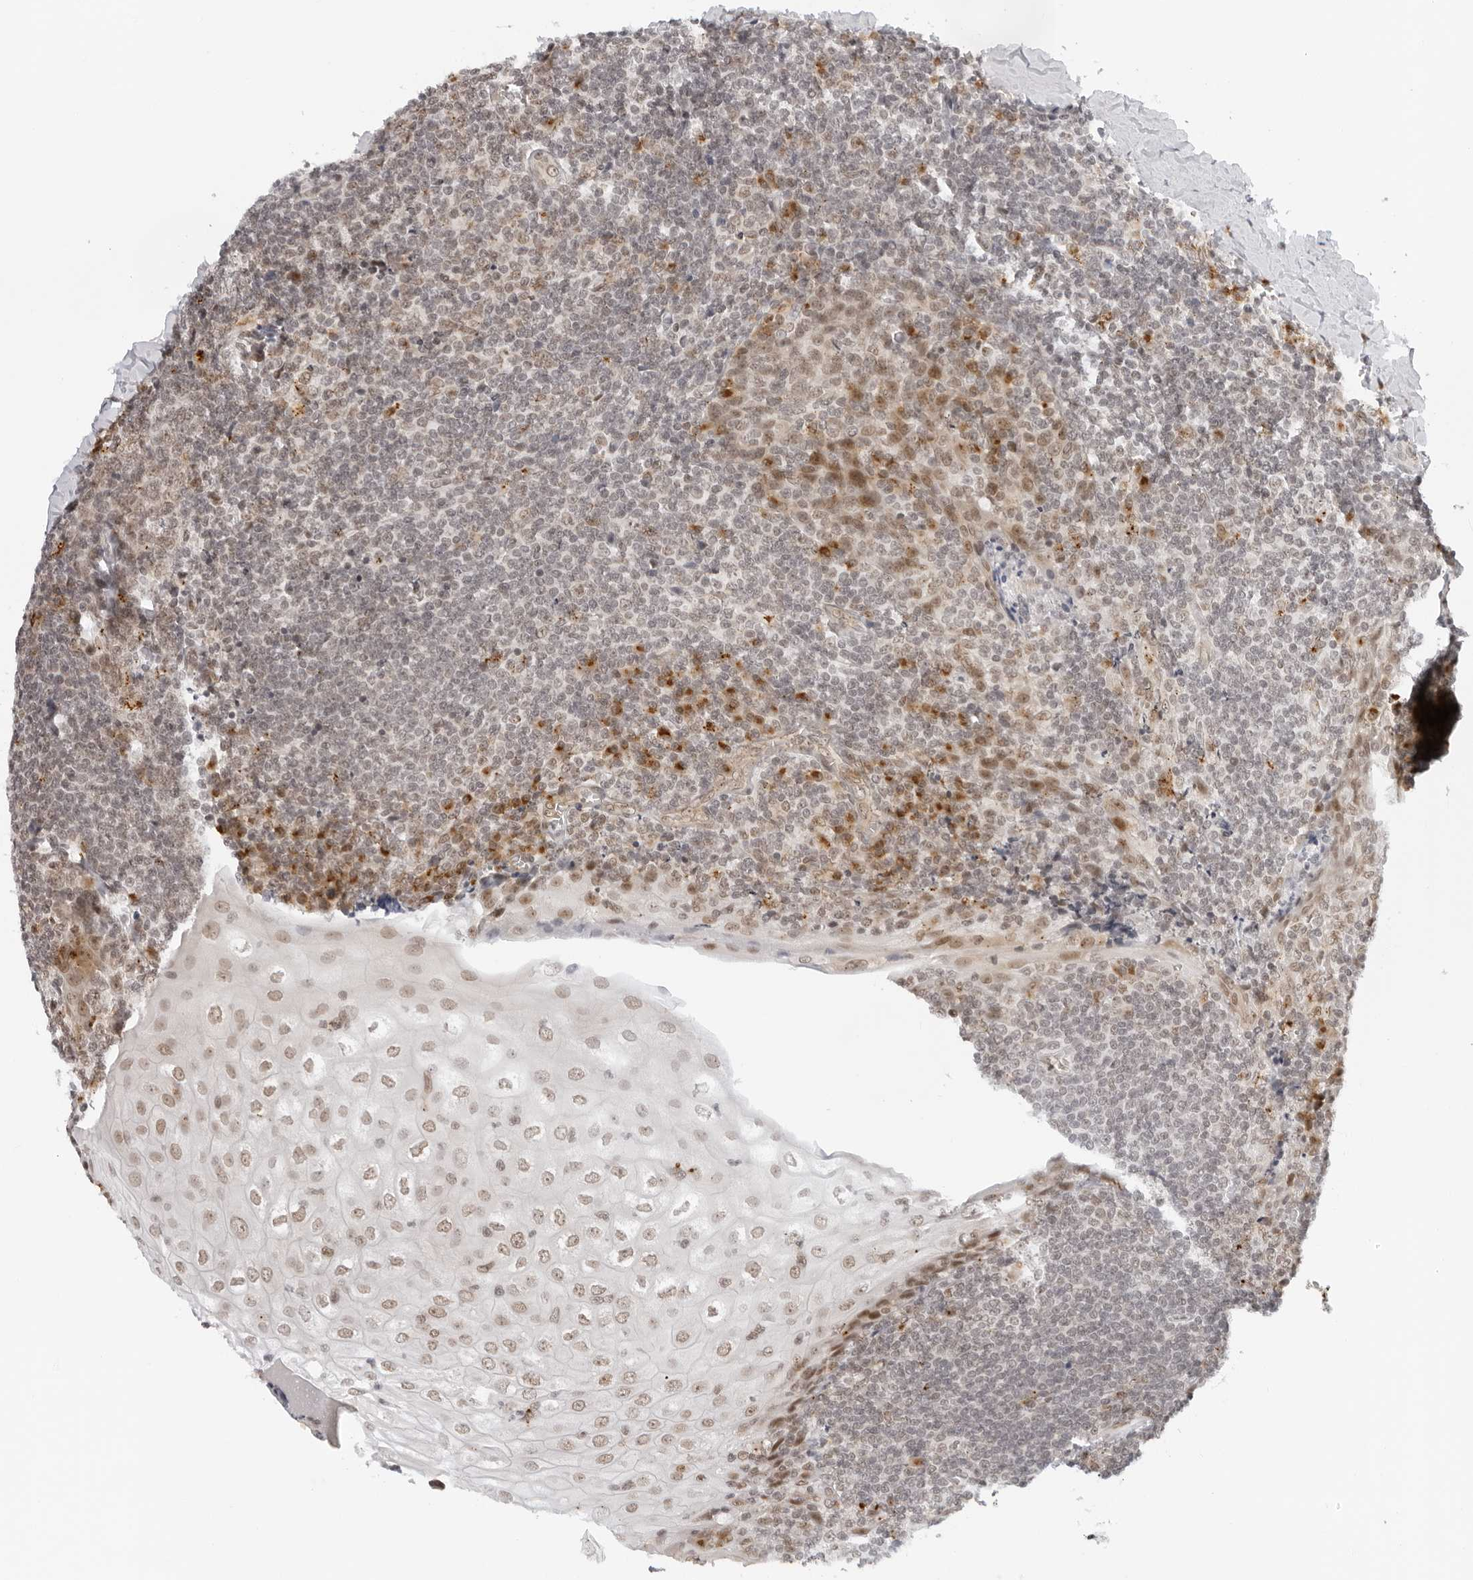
{"staining": {"intensity": "negative", "quantity": "none", "location": "none"}, "tissue": "tonsil", "cell_type": "Germinal center cells", "image_type": "normal", "snomed": [{"axis": "morphology", "description": "Normal tissue, NOS"}, {"axis": "topography", "description": "Tonsil"}], "caption": "Human tonsil stained for a protein using immunohistochemistry shows no staining in germinal center cells.", "gene": "TOX4", "patient": {"sex": "male", "age": 37}}